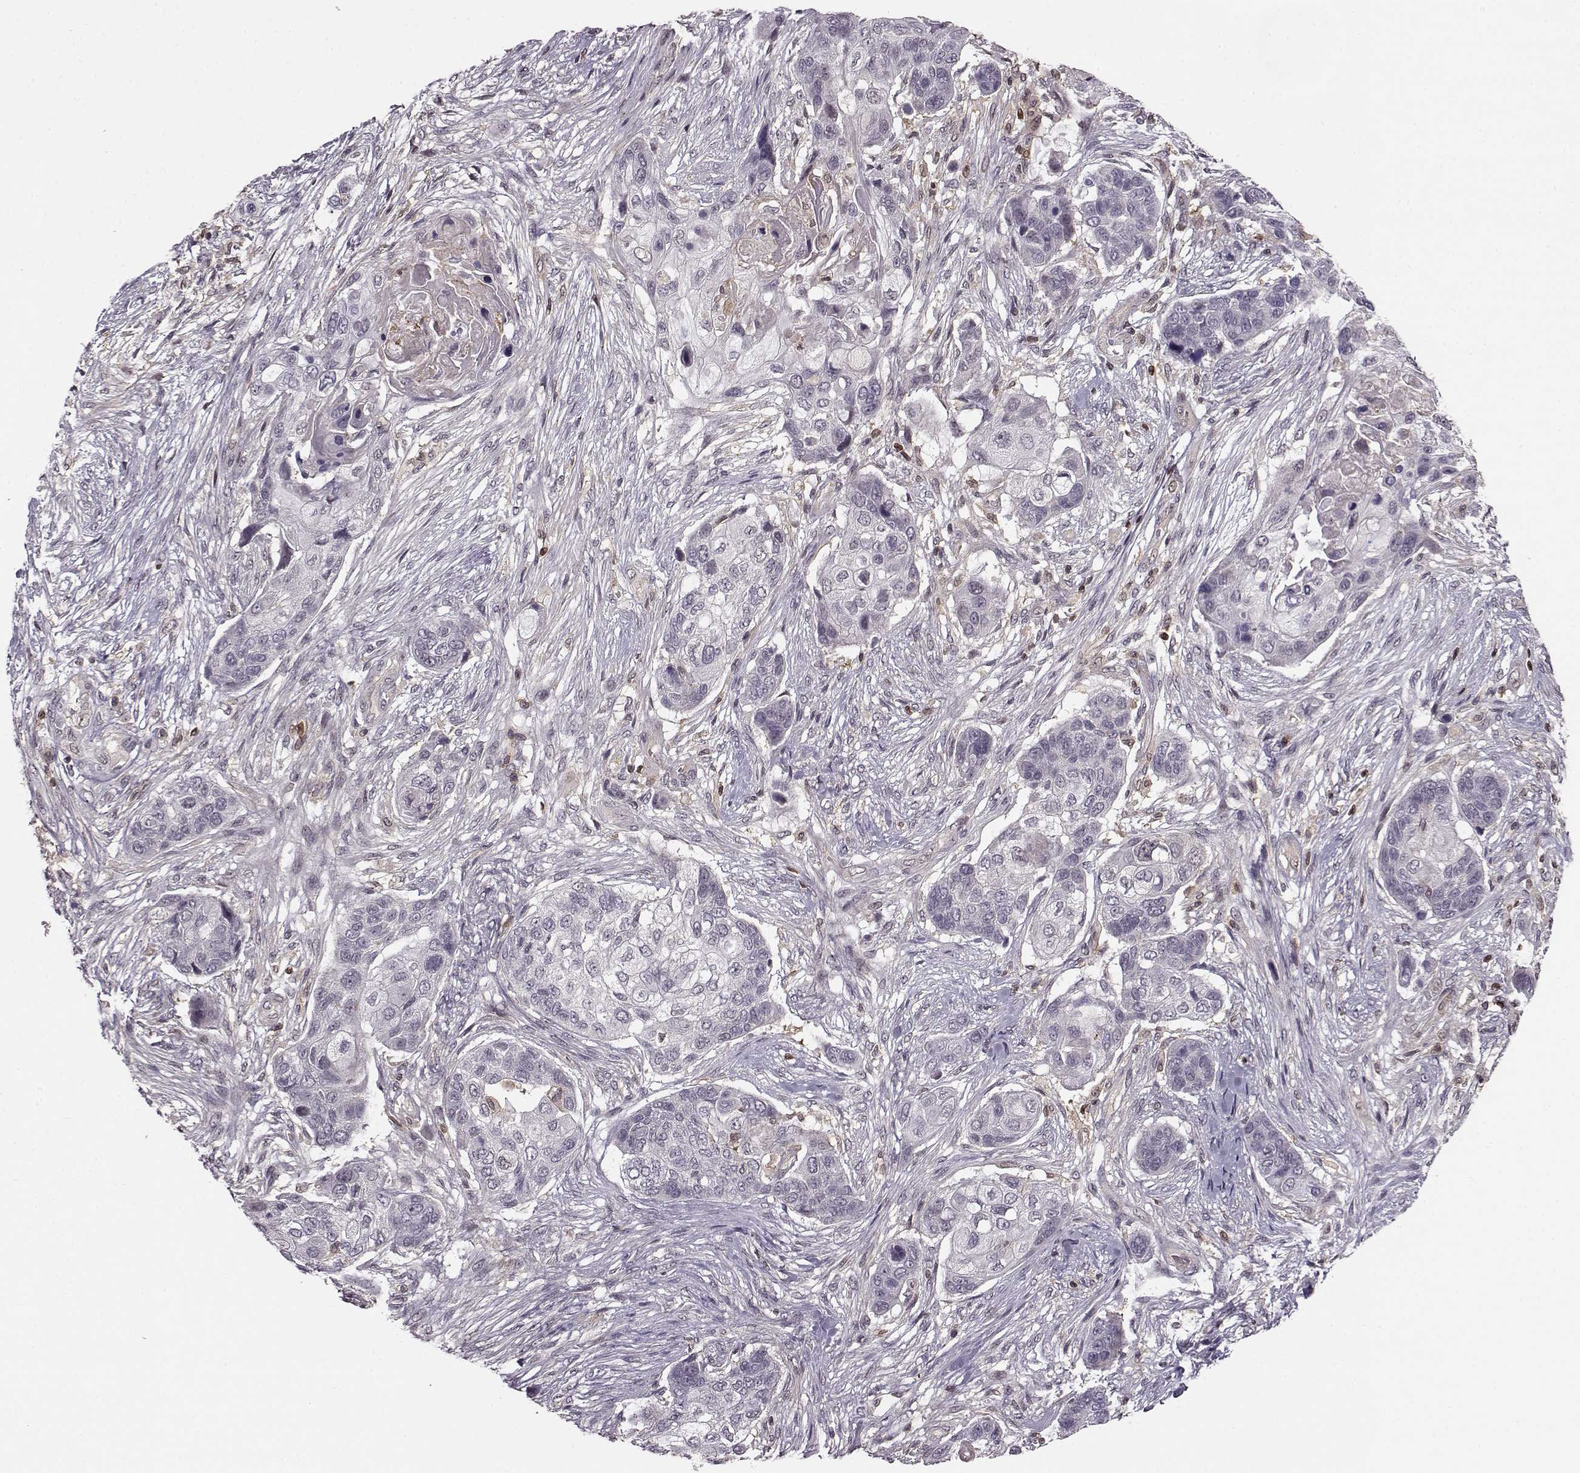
{"staining": {"intensity": "negative", "quantity": "none", "location": "none"}, "tissue": "lung cancer", "cell_type": "Tumor cells", "image_type": "cancer", "snomed": [{"axis": "morphology", "description": "Squamous cell carcinoma, NOS"}, {"axis": "topography", "description": "Lung"}], "caption": "Image shows no significant protein positivity in tumor cells of squamous cell carcinoma (lung).", "gene": "MFSD1", "patient": {"sex": "male", "age": 69}}